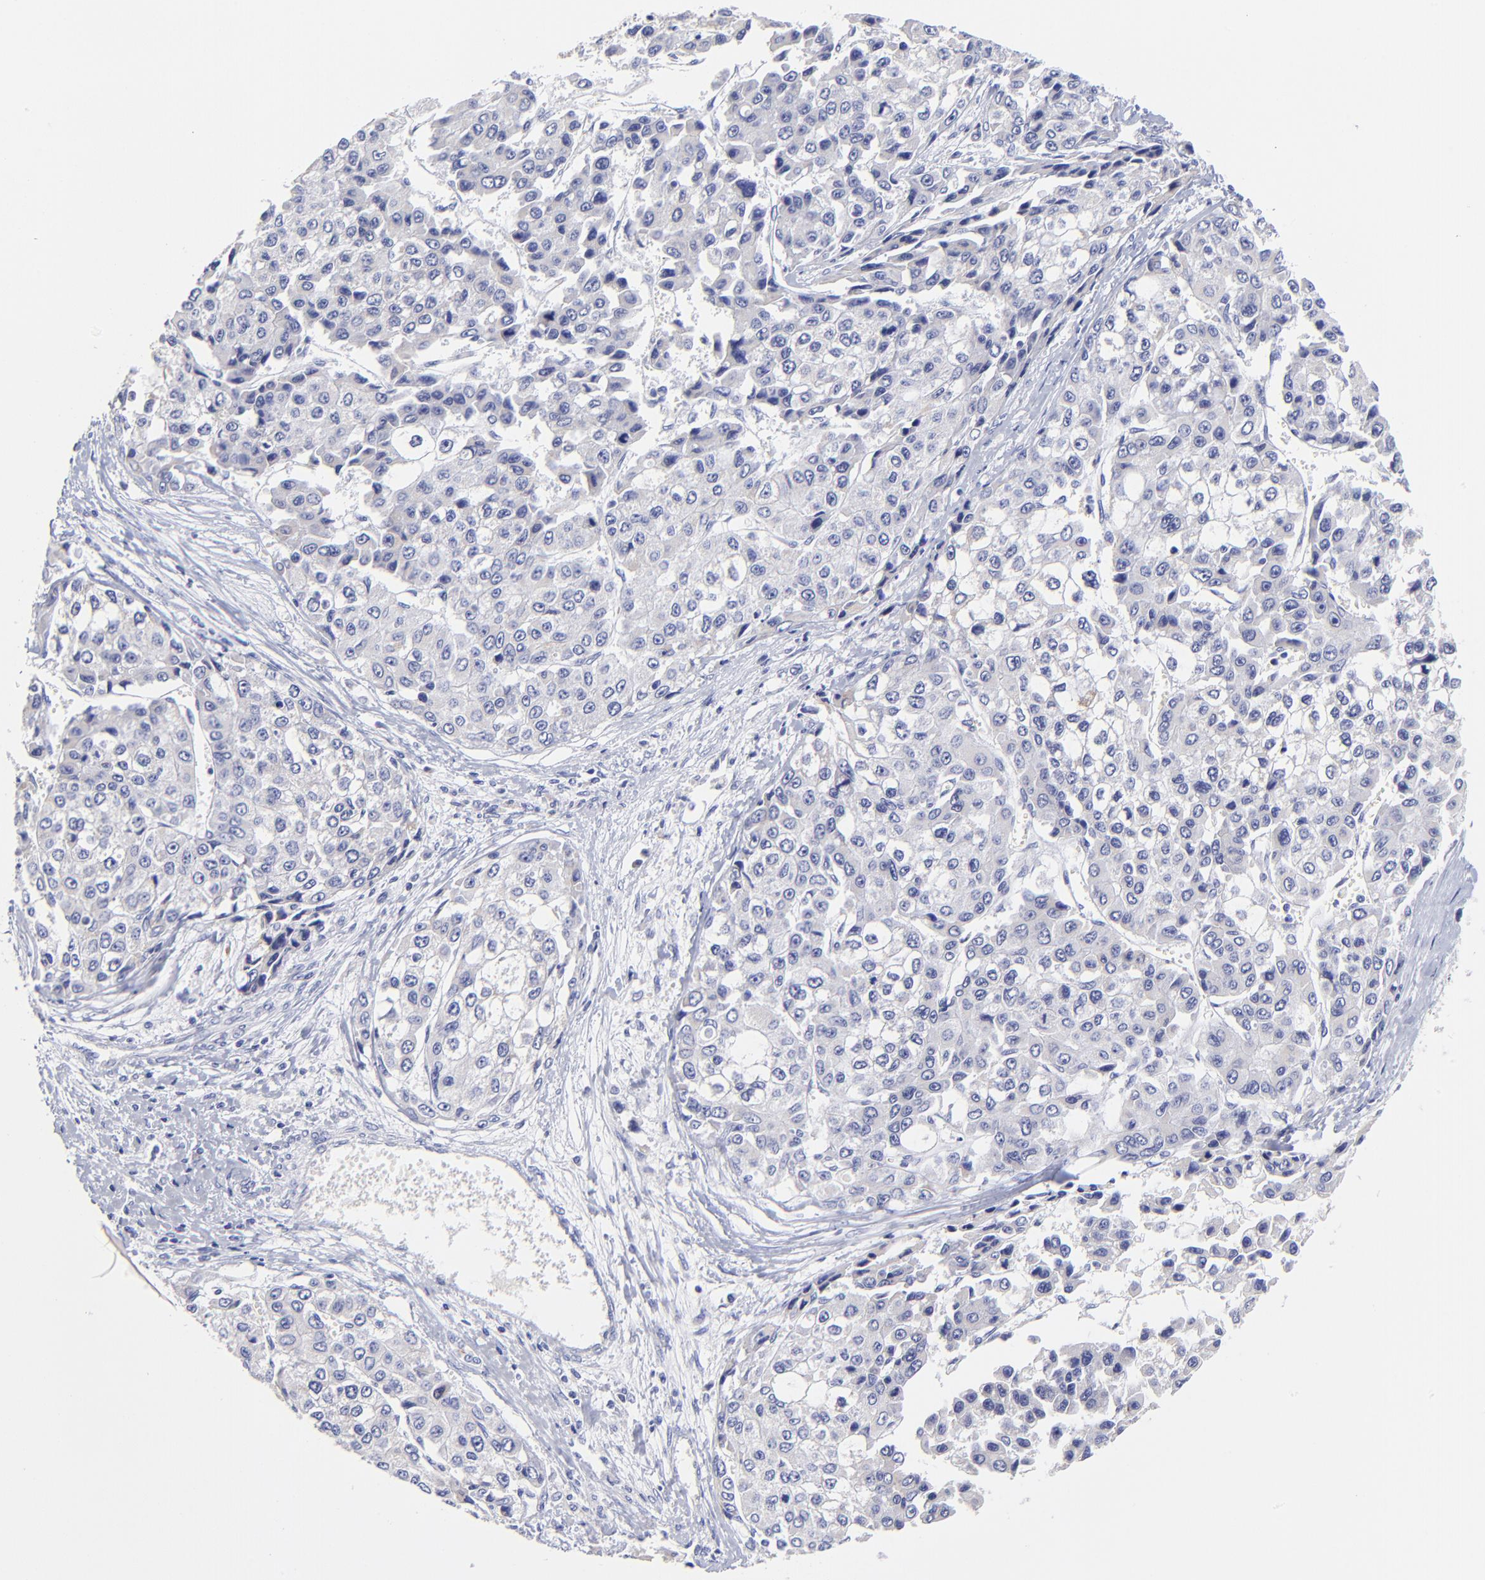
{"staining": {"intensity": "negative", "quantity": "none", "location": "none"}, "tissue": "liver cancer", "cell_type": "Tumor cells", "image_type": "cancer", "snomed": [{"axis": "morphology", "description": "Carcinoma, Hepatocellular, NOS"}, {"axis": "topography", "description": "Liver"}], "caption": "This is a image of immunohistochemistry staining of liver cancer (hepatocellular carcinoma), which shows no expression in tumor cells. The staining is performed using DAB brown chromogen with nuclei counter-stained in using hematoxylin.", "gene": "ASB9", "patient": {"sex": "female", "age": 66}}